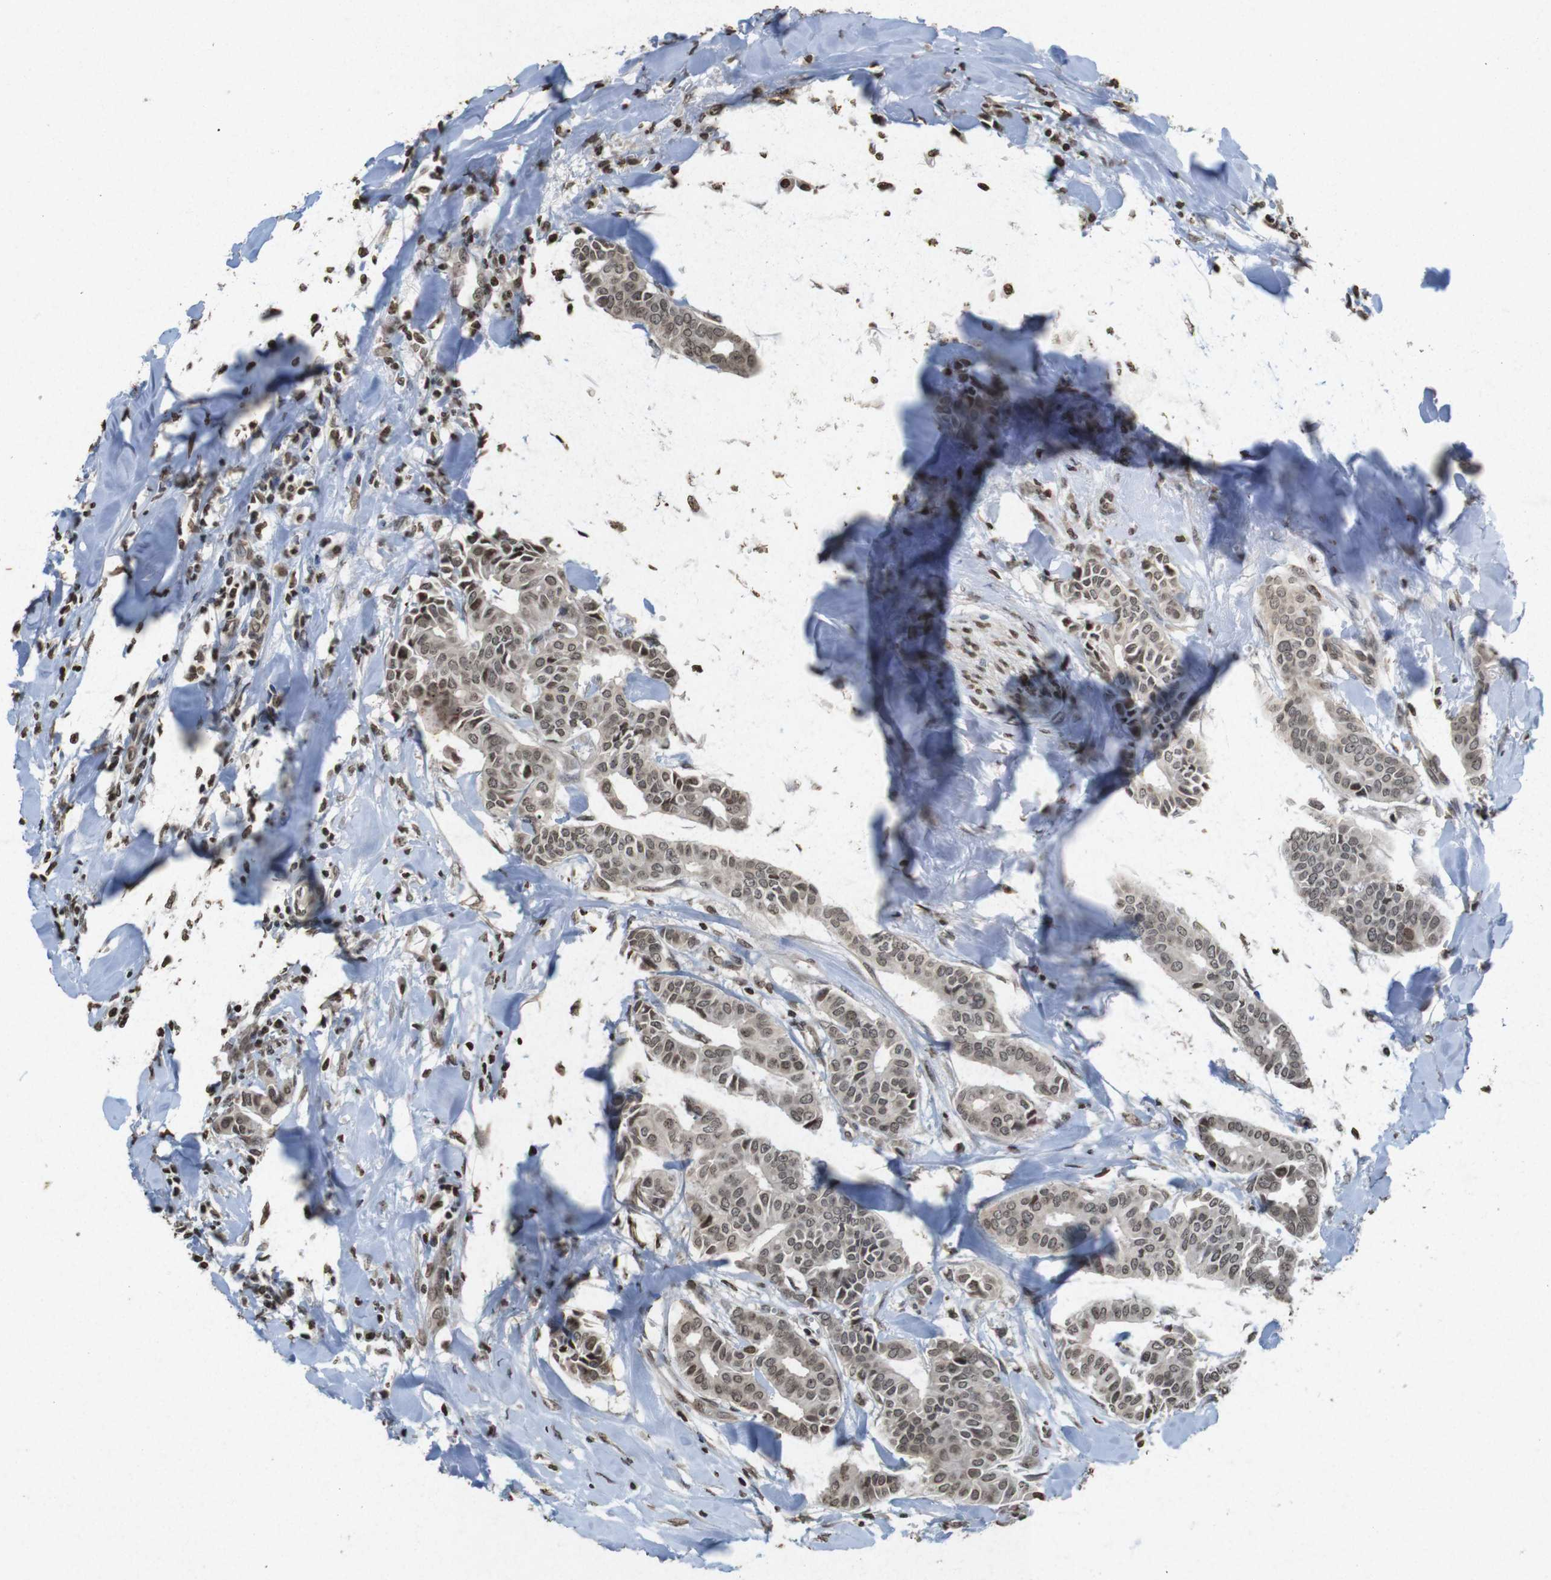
{"staining": {"intensity": "weak", "quantity": ">75%", "location": "cytoplasmic/membranous,nuclear"}, "tissue": "head and neck cancer", "cell_type": "Tumor cells", "image_type": "cancer", "snomed": [{"axis": "morphology", "description": "Adenocarcinoma, NOS"}, {"axis": "topography", "description": "Salivary gland"}, {"axis": "topography", "description": "Head-Neck"}], "caption": "Immunohistochemistry (DAB (3,3'-diaminobenzidine)) staining of human head and neck adenocarcinoma exhibits weak cytoplasmic/membranous and nuclear protein expression in approximately >75% of tumor cells. (Stains: DAB (3,3'-diaminobenzidine) in brown, nuclei in blue, Microscopy: brightfield microscopy at high magnification).", "gene": "FOXA3", "patient": {"sex": "female", "age": 59}}